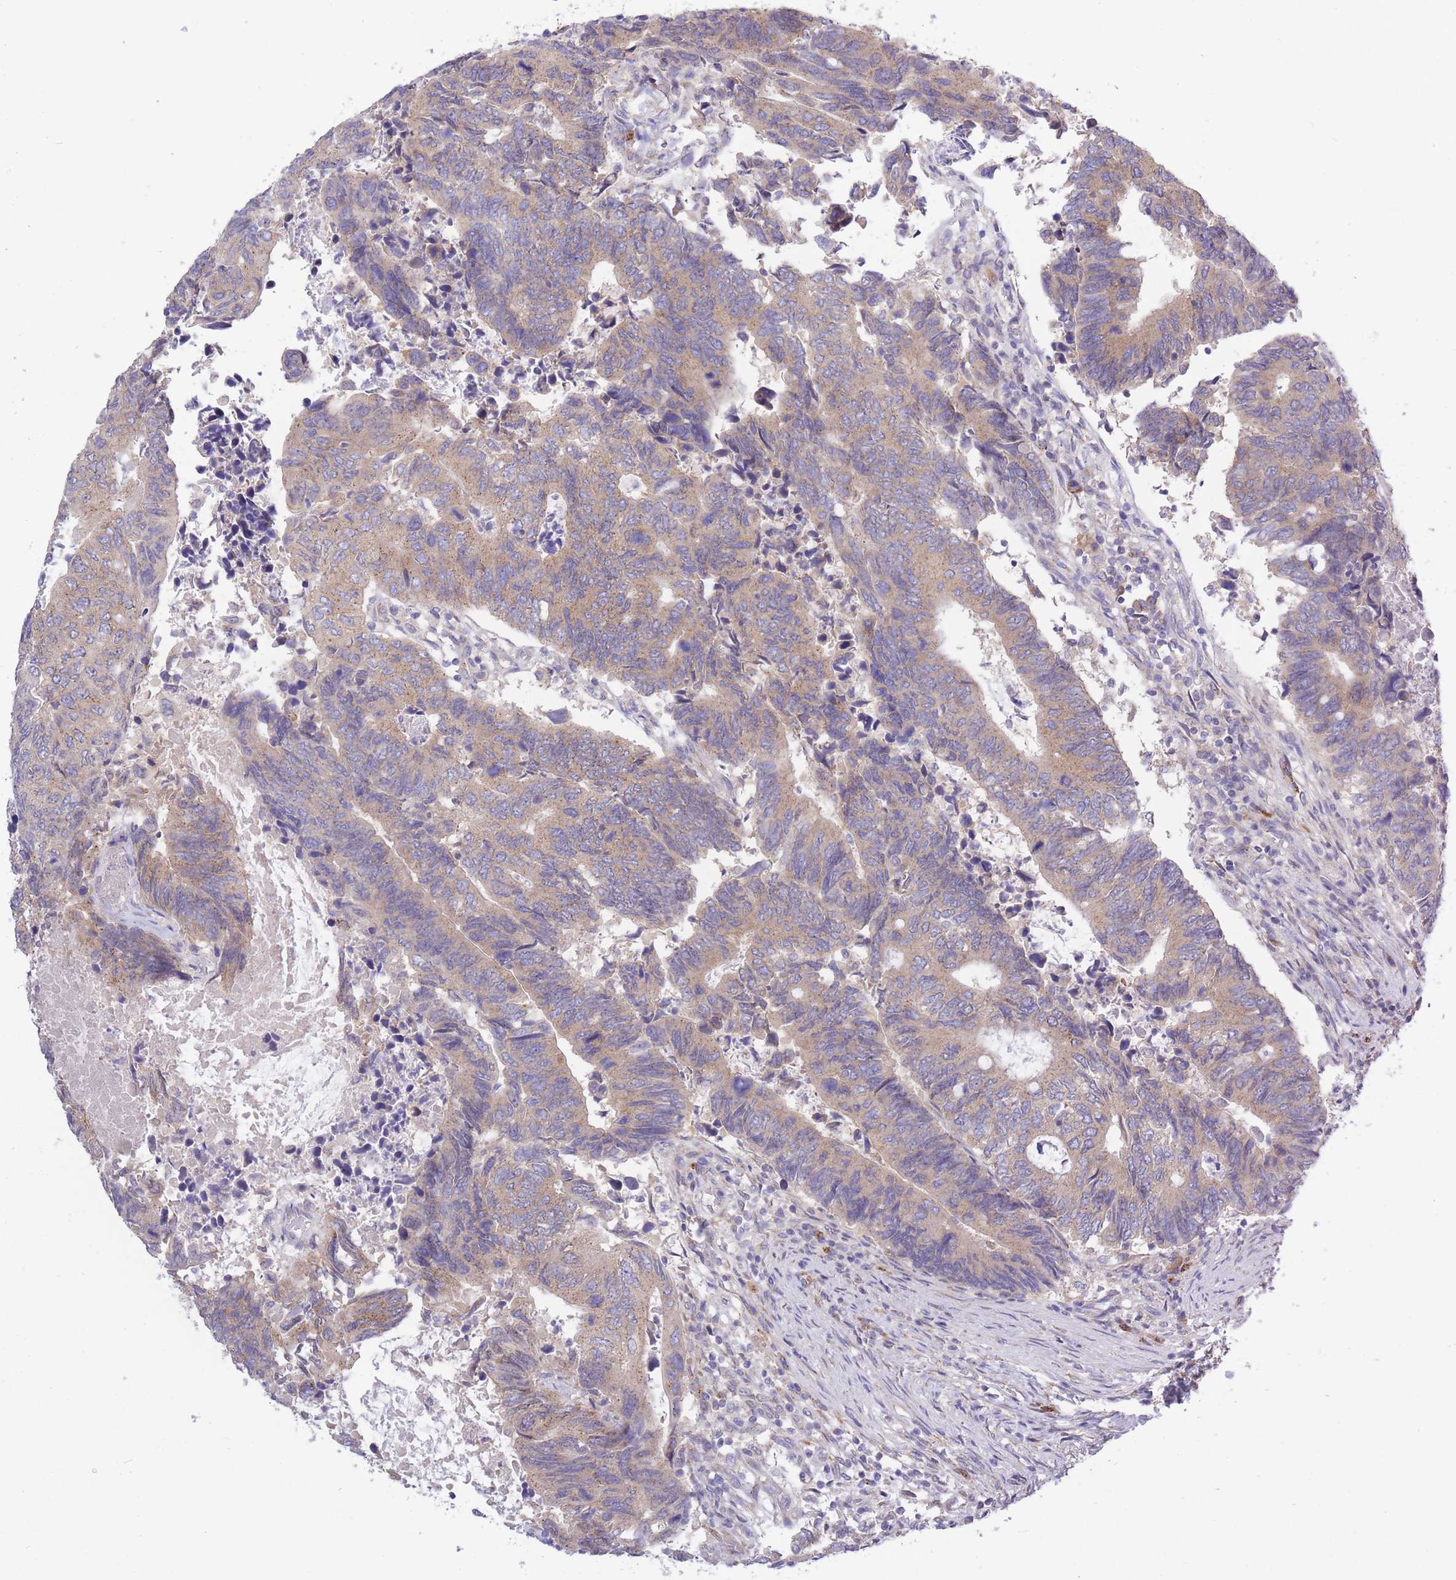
{"staining": {"intensity": "weak", "quantity": ">75%", "location": "cytoplasmic/membranous"}, "tissue": "colorectal cancer", "cell_type": "Tumor cells", "image_type": "cancer", "snomed": [{"axis": "morphology", "description": "Adenocarcinoma, NOS"}, {"axis": "topography", "description": "Colon"}], "caption": "Immunohistochemical staining of colorectal adenocarcinoma displays low levels of weak cytoplasmic/membranous positivity in approximately >75% of tumor cells.", "gene": "COPG2", "patient": {"sex": "male", "age": 87}}